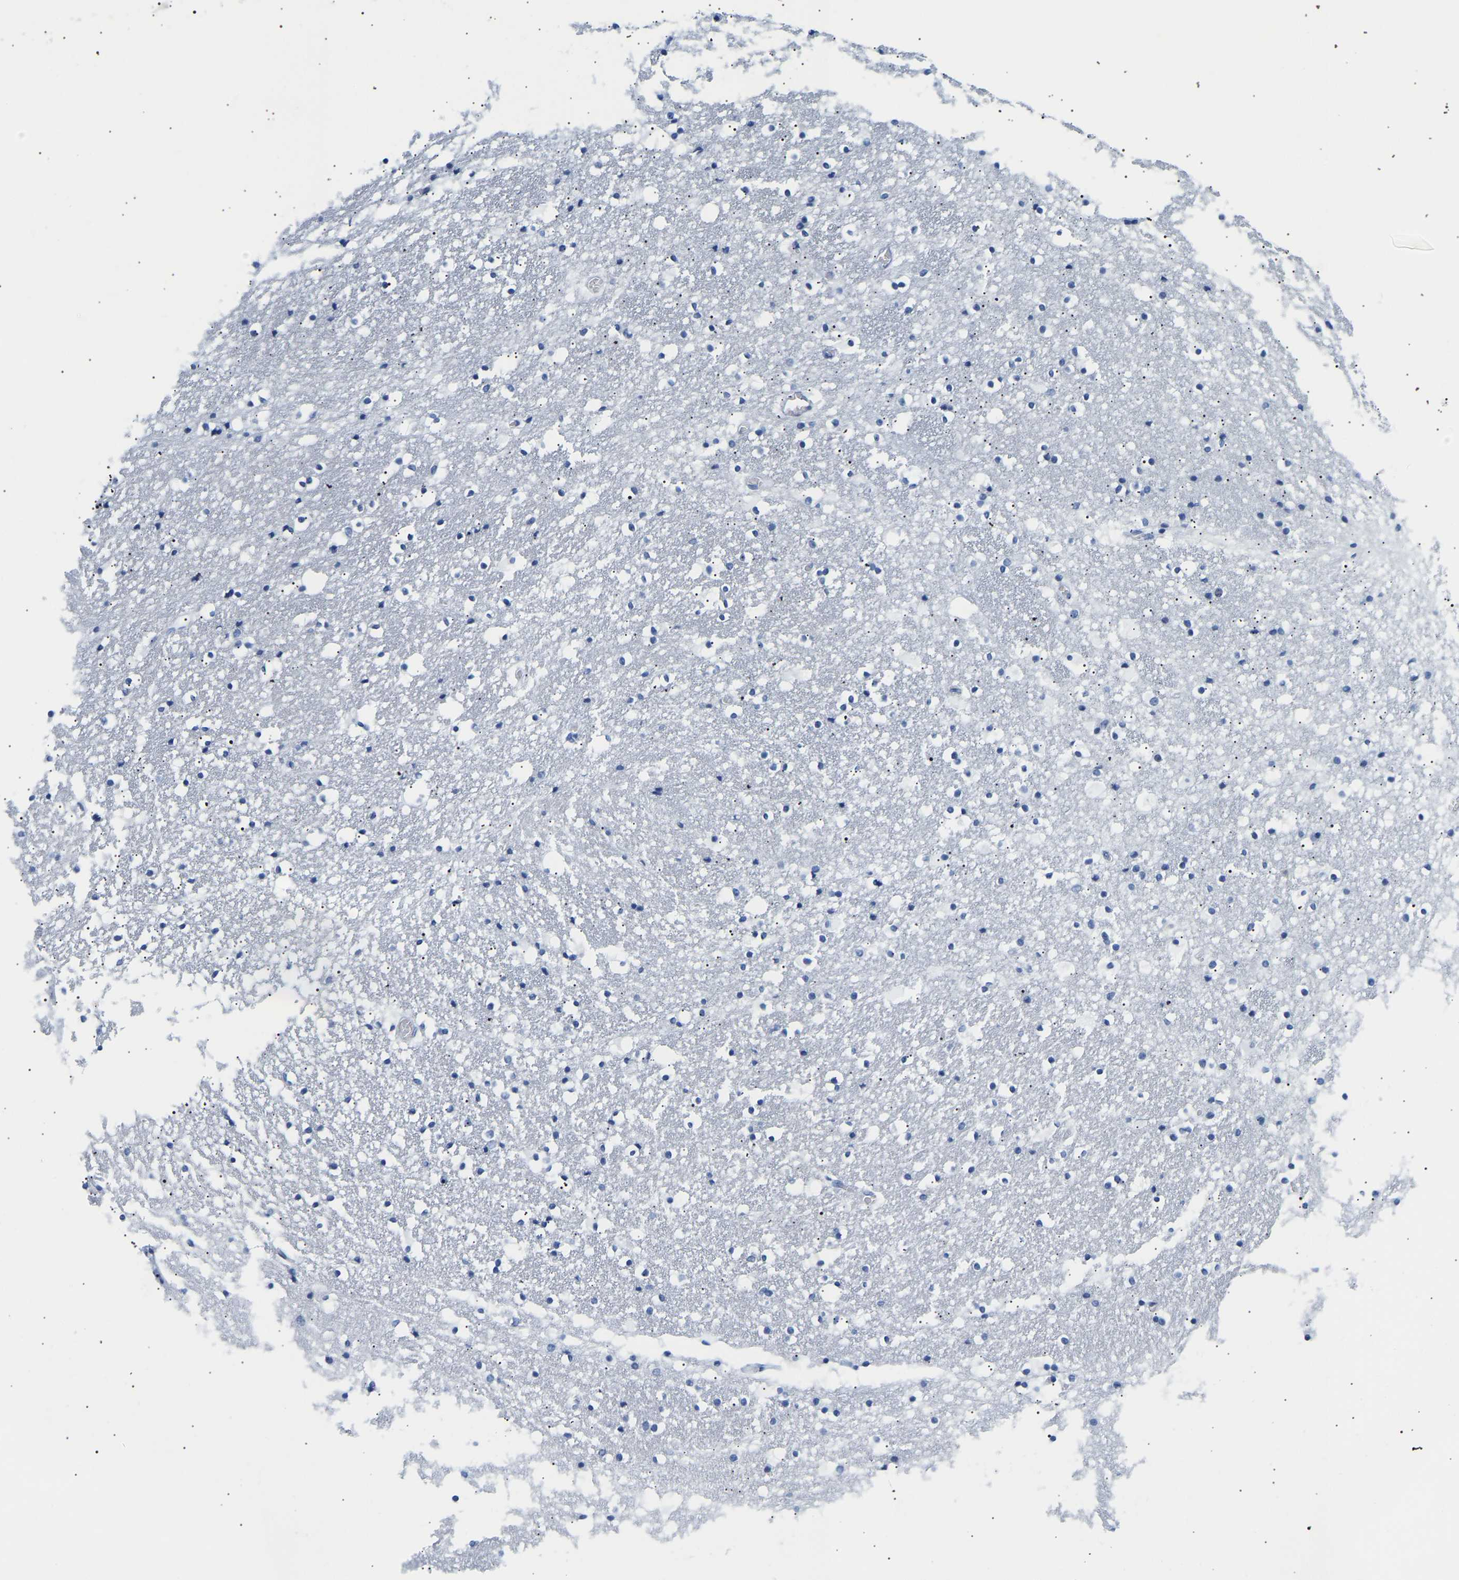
{"staining": {"intensity": "negative", "quantity": "none", "location": "none"}, "tissue": "caudate", "cell_type": "Glial cells", "image_type": "normal", "snomed": [{"axis": "morphology", "description": "Normal tissue, NOS"}, {"axis": "topography", "description": "Lateral ventricle wall"}], "caption": "Immunohistochemical staining of unremarkable caudate demonstrates no significant expression in glial cells. Nuclei are stained in blue.", "gene": "SPINK2", "patient": {"sex": "male", "age": 45}}